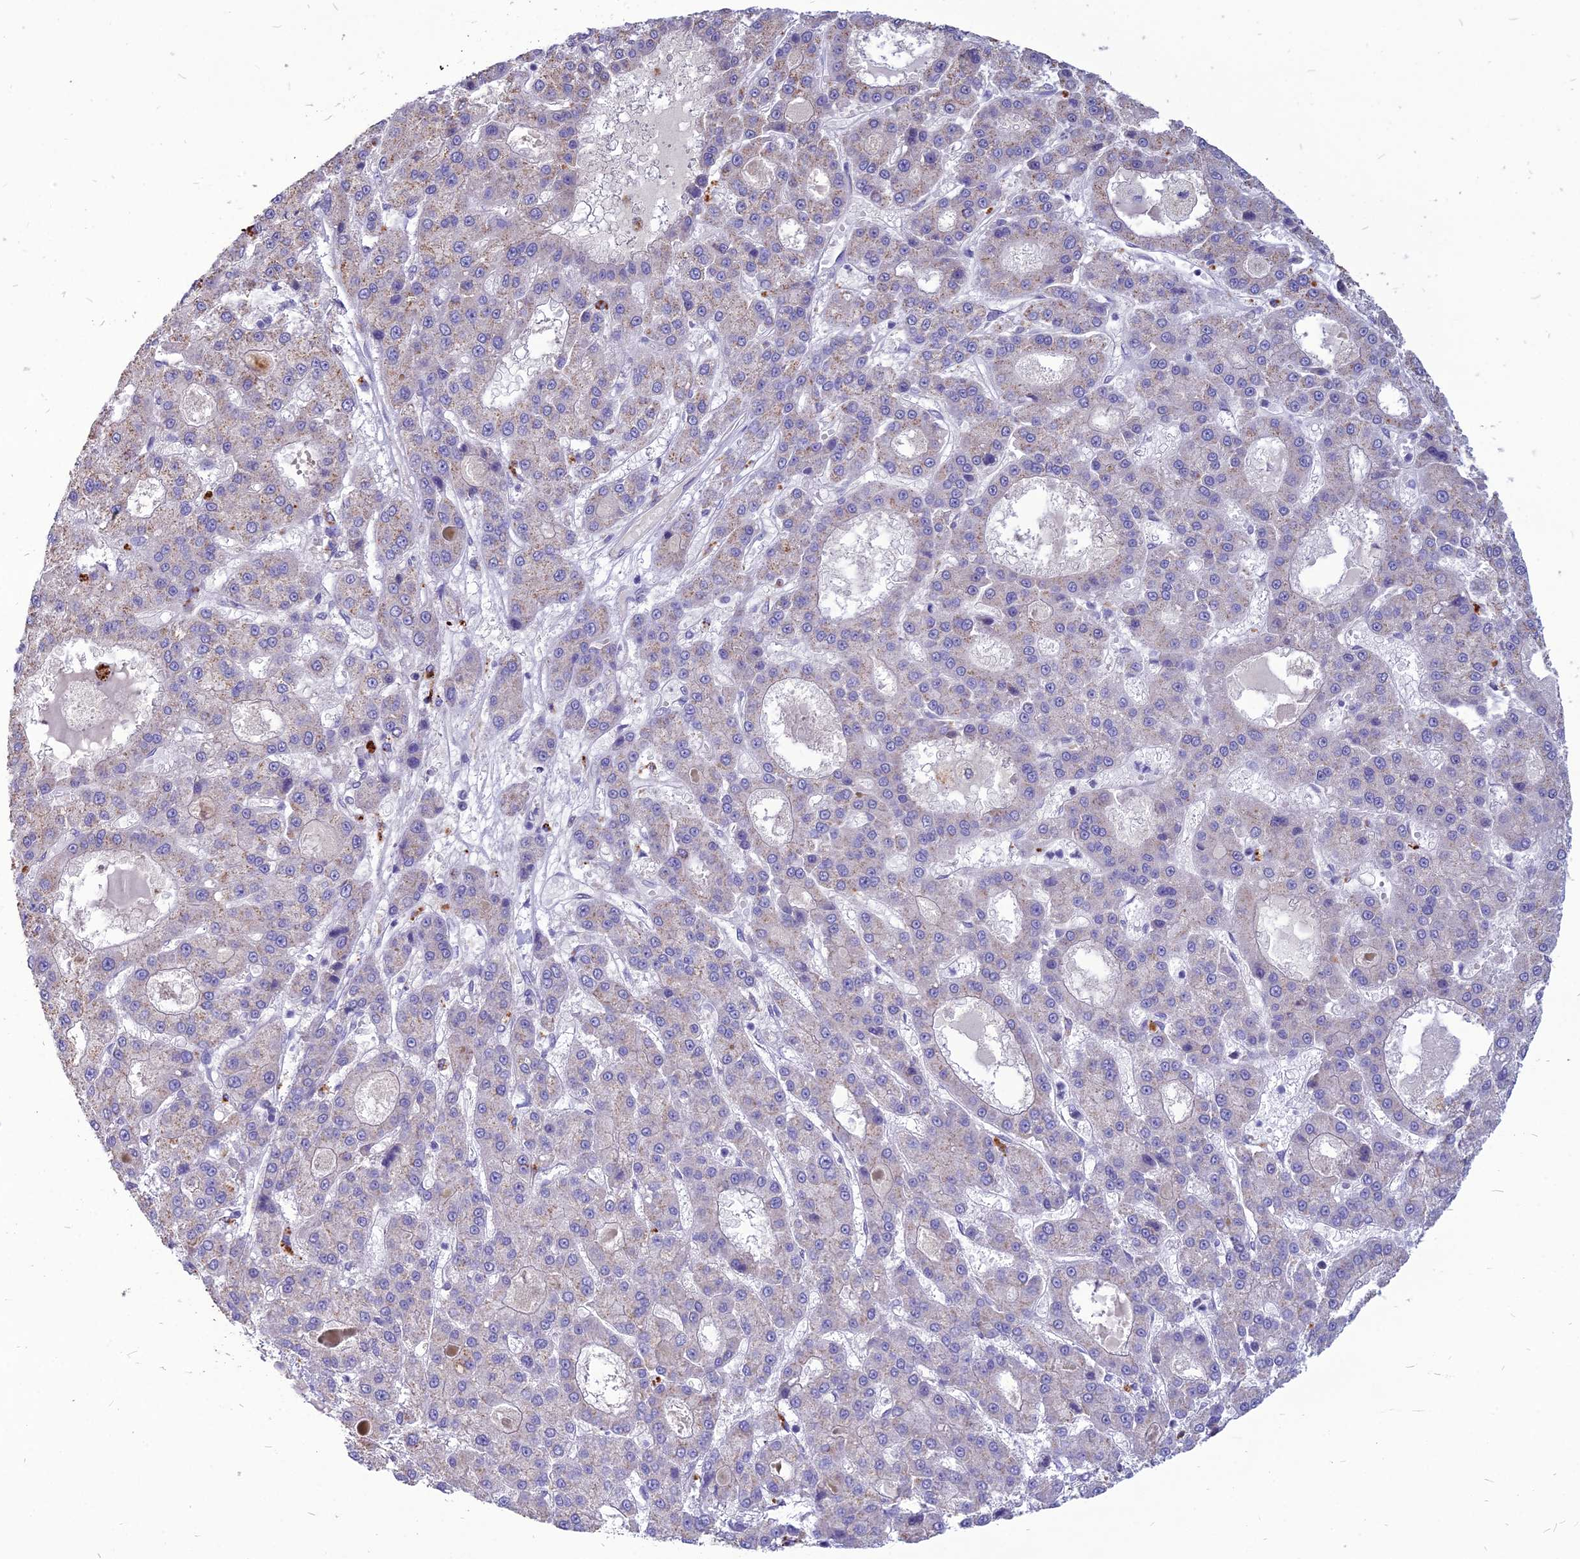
{"staining": {"intensity": "negative", "quantity": "none", "location": "none"}, "tissue": "liver cancer", "cell_type": "Tumor cells", "image_type": "cancer", "snomed": [{"axis": "morphology", "description": "Carcinoma, Hepatocellular, NOS"}, {"axis": "topography", "description": "Liver"}], "caption": "Immunohistochemistry (IHC) photomicrograph of neoplastic tissue: human liver hepatocellular carcinoma stained with DAB displays no significant protein positivity in tumor cells. The staining was performed using DAB to visualize the protein expression in brown, while the nuclei were stained in blue with hematoxylin (Magnification: 20x).", "gene": "PCED1B", "patient": {"sex": "male", "age": 70}}